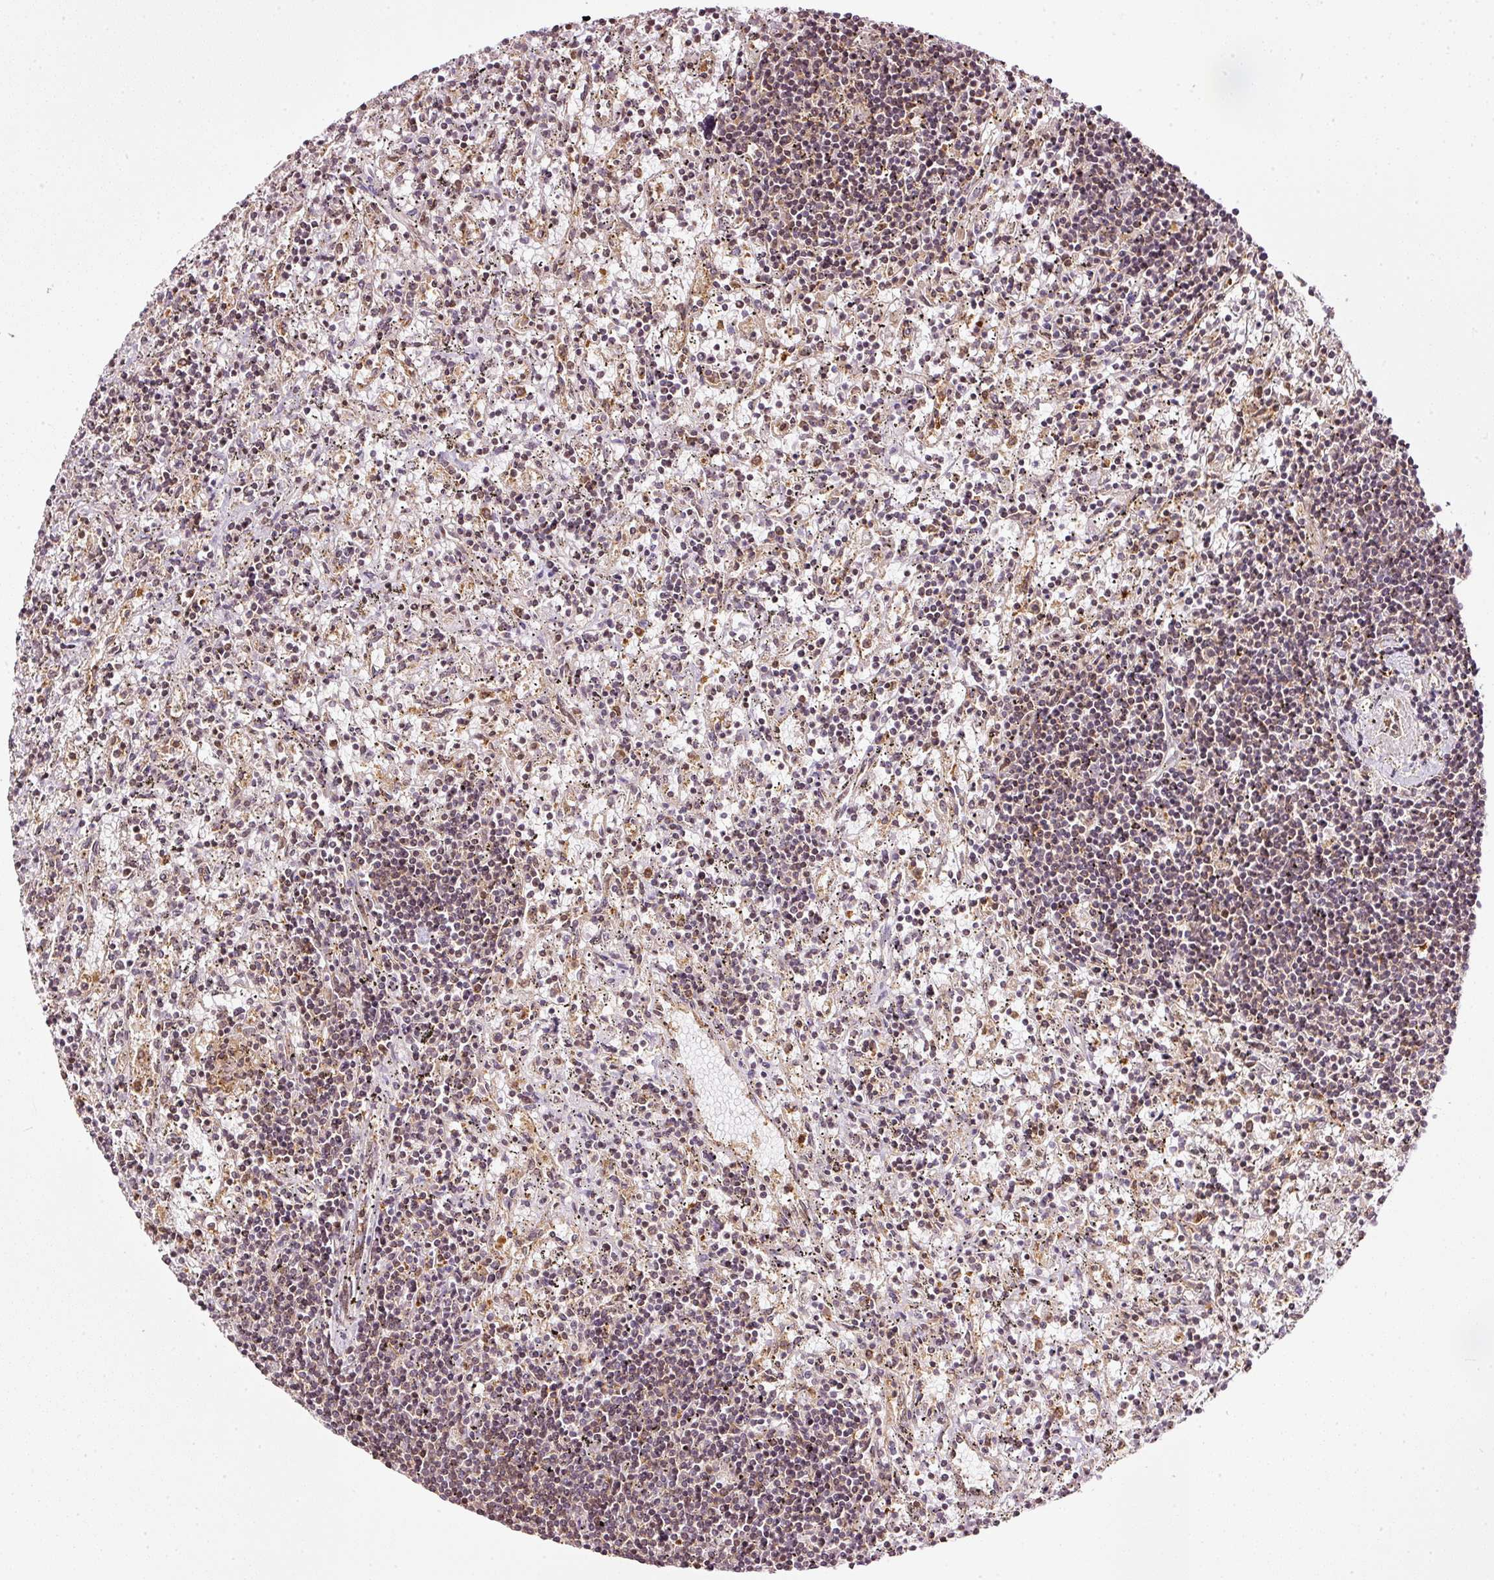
{"staining": {"intensity": "weak", "quantity": "<25%", "location": "cytoplasmic/membranous,nuclear"}, "tissue": "lymphoma", "cell_type": "Tumor cells", "image_type": "cancer", "snomed": [{"axis": "morphology", "description": "Malignant lymphoma, non-Hodgkin's type, Low grade"}, {"axis": "topography", "description": "Spleen"}], "caption": "A high-resolution histopathology image shows immunohistochemistry staining of lymphoma, which reveals no significant expression in tumor cells.", "gene": "SCNM1", "patient": {"sex": "male", "age": 76}}